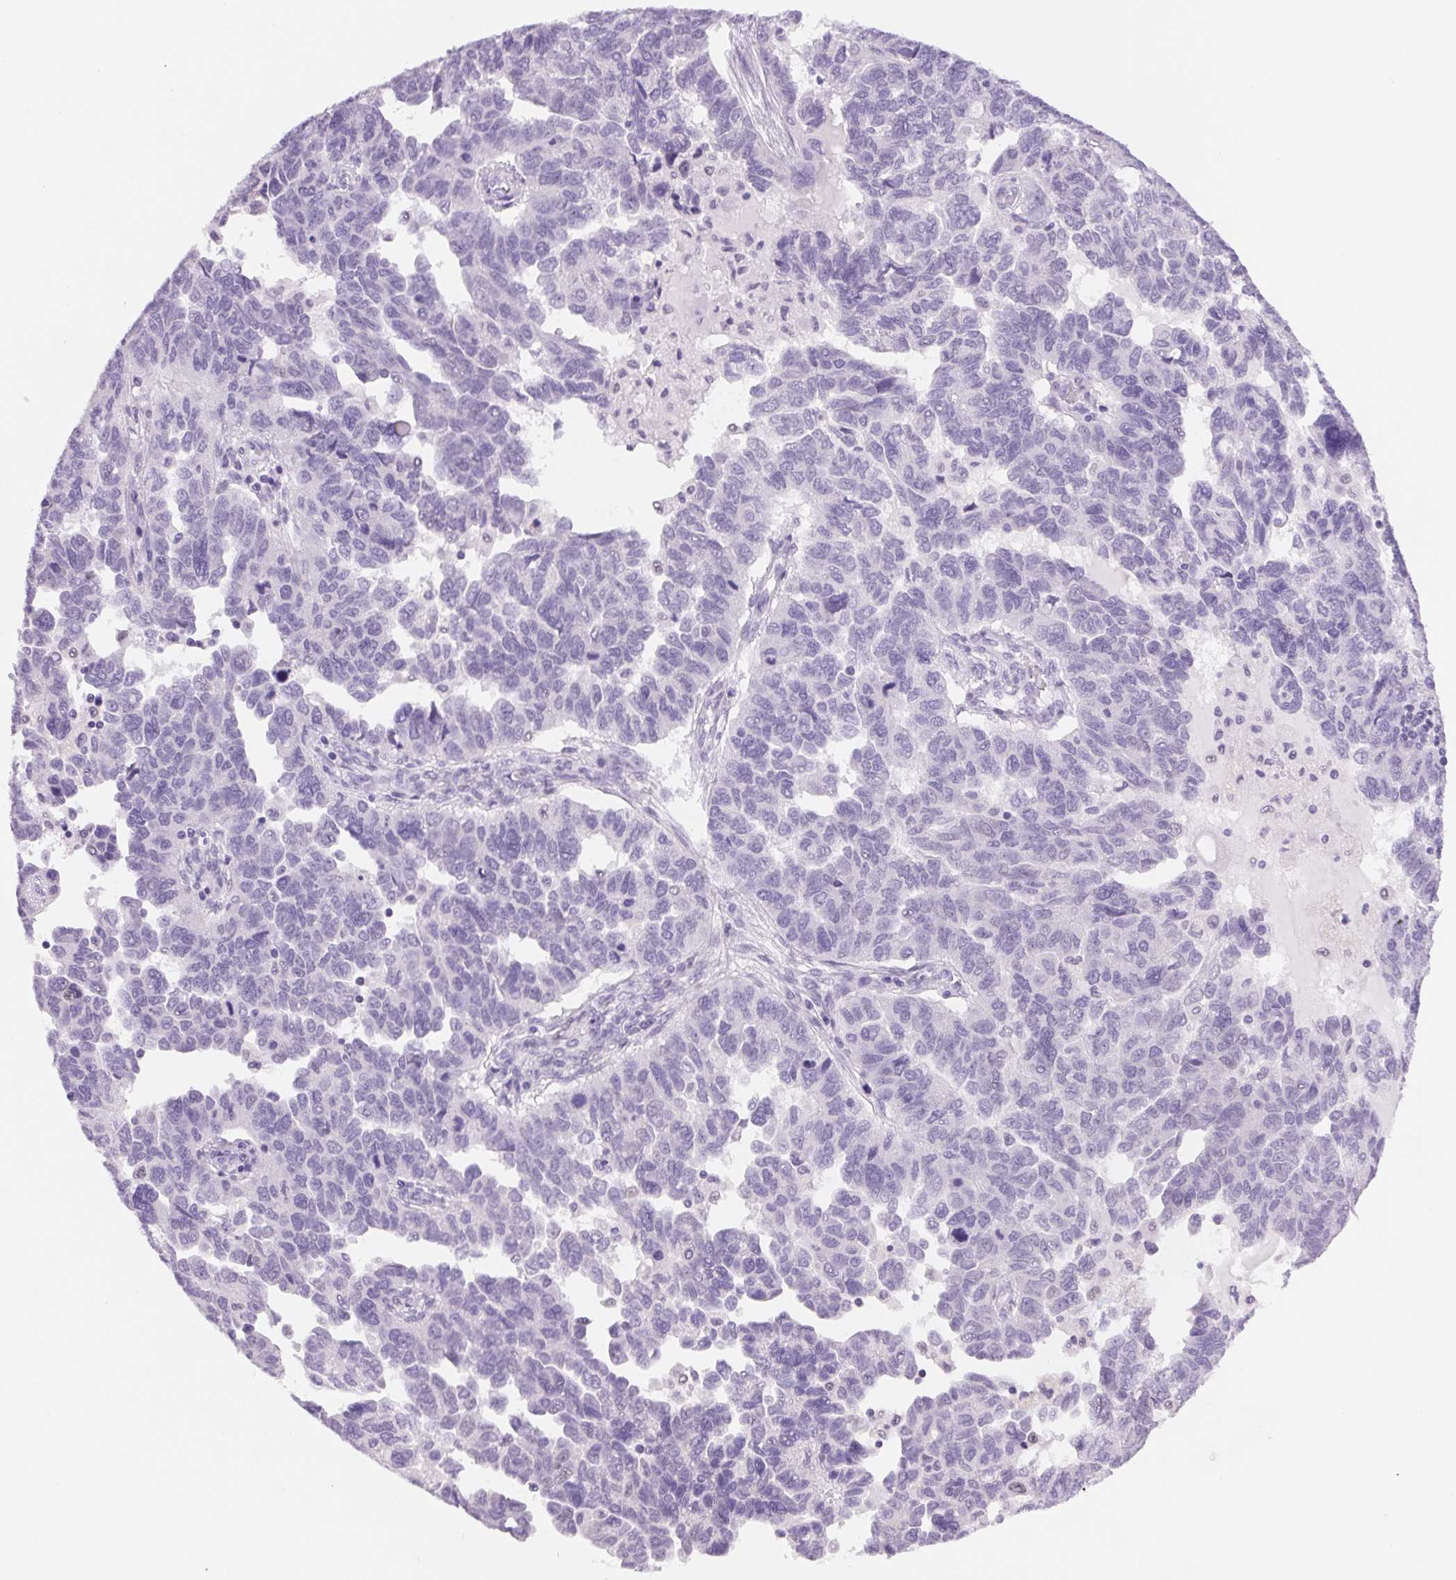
{"staining": {"intensity": "negative", "quantity": "none", "location": "none"}, "tissue": "ovarian cancer", "cell_type": "Tumor cells", "image_type": "cancer", "snomed": [{"axis": "morphology", "description": "Cystadenocarcinoma, serous, NOS"}, {"axis": "topography", "description": "Ovary"}], "caption": "An image of human ovarian serous cystadenocarcinoma is negative for staining in tumor cells. Nuclei are stained in blue.", "gene": "ASGR2", "patient": {"sex": "female", "age": 64}}